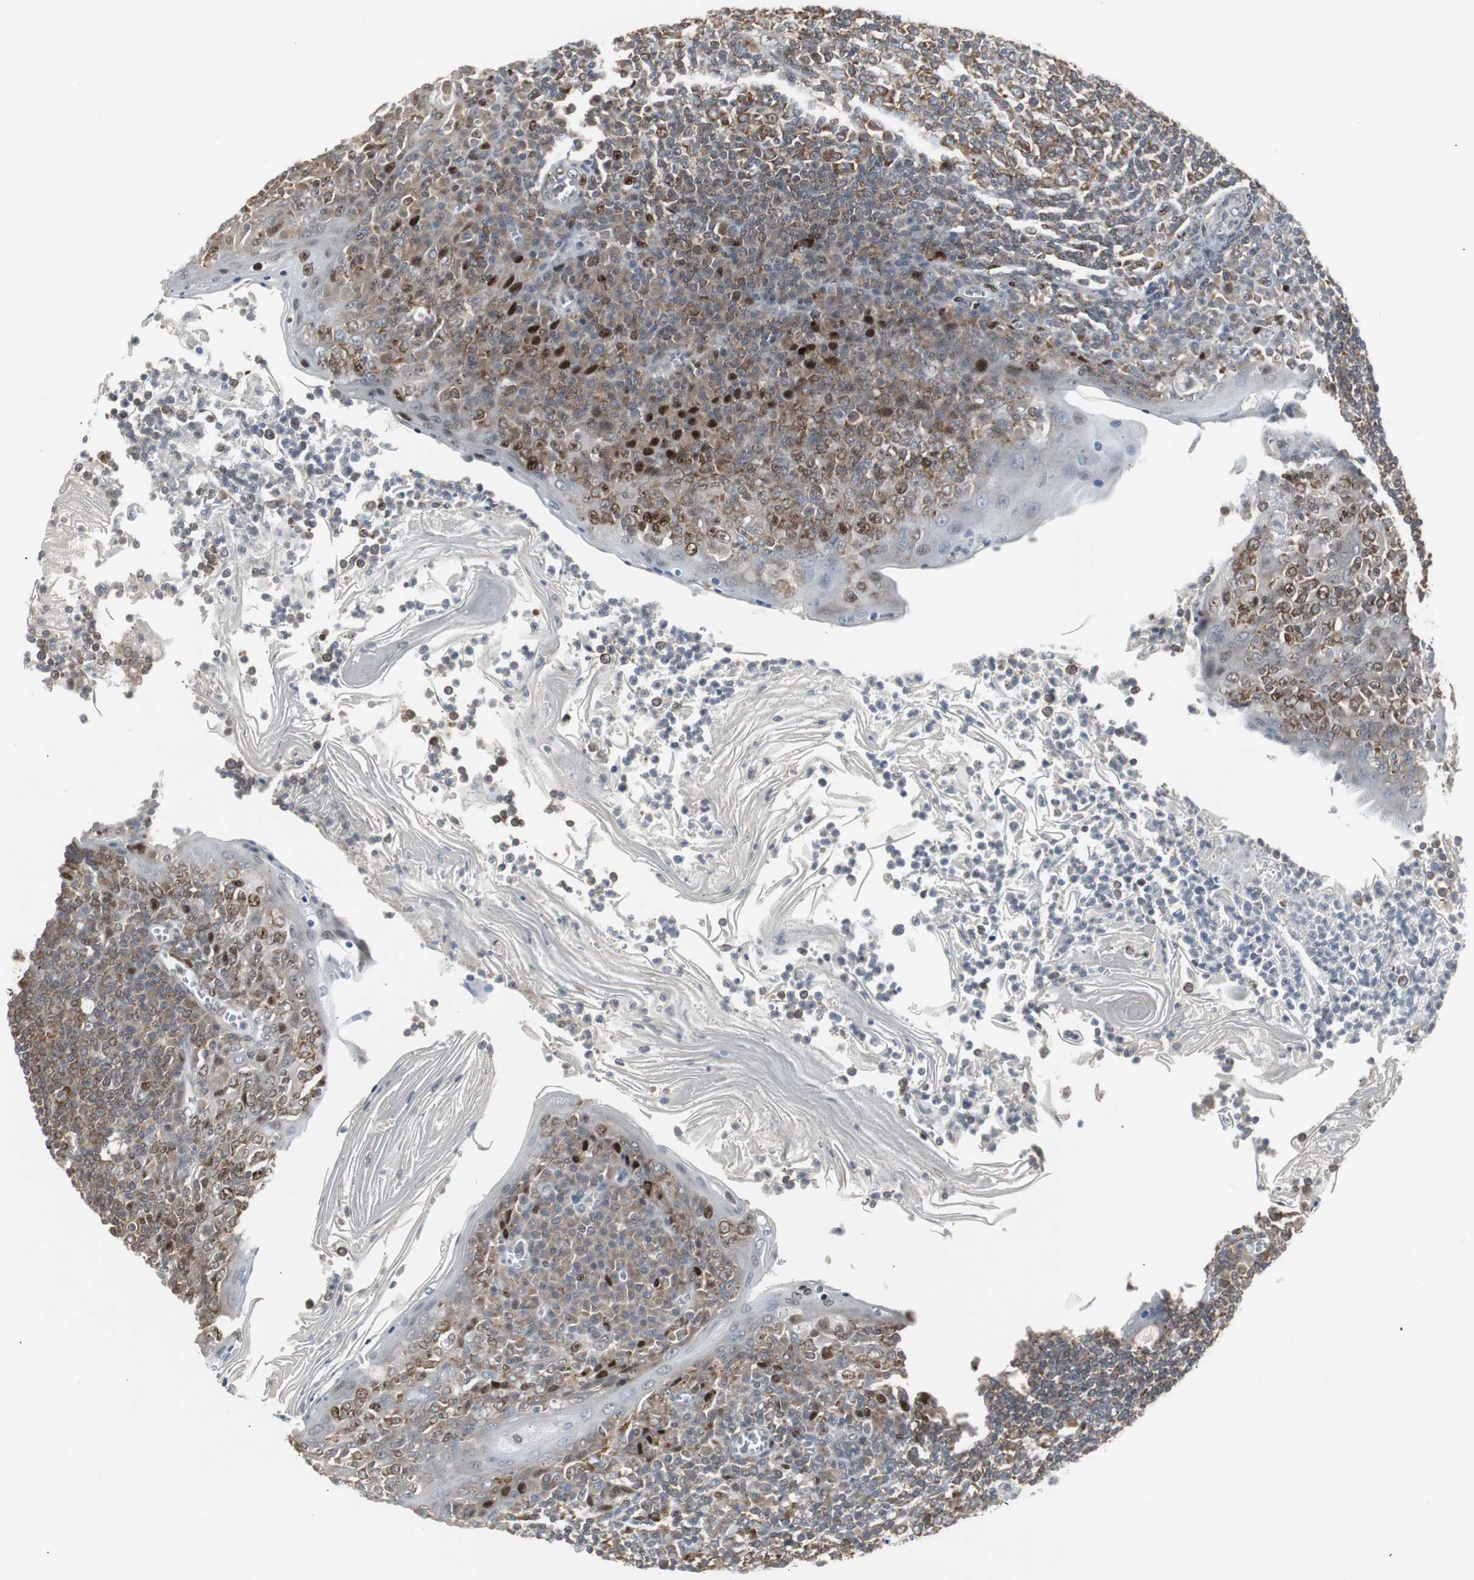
{"staining": {"intensity": "moderate", "quantity": ">75%", "location": "cytoplasmic/membranous"}, "tissue": "tonsil", "cell_type": "Germinal center cells", "image_type": "normal", "snomed": [{"axis": "morphology", "description": "Normal tissue, NOS"}, {"axis": "topography", "description": "Tonsil"}], "caption": "Immunohistochemistry (DAB (3,3'-diaminobenzidine)) staining of unremarkable tonsil displays moderate cytoplasmic/membranous protein staining in approximately >75% of germinal center cells.", "gene": "GRK2", "patient": {"sex": "male", "age": 31}}